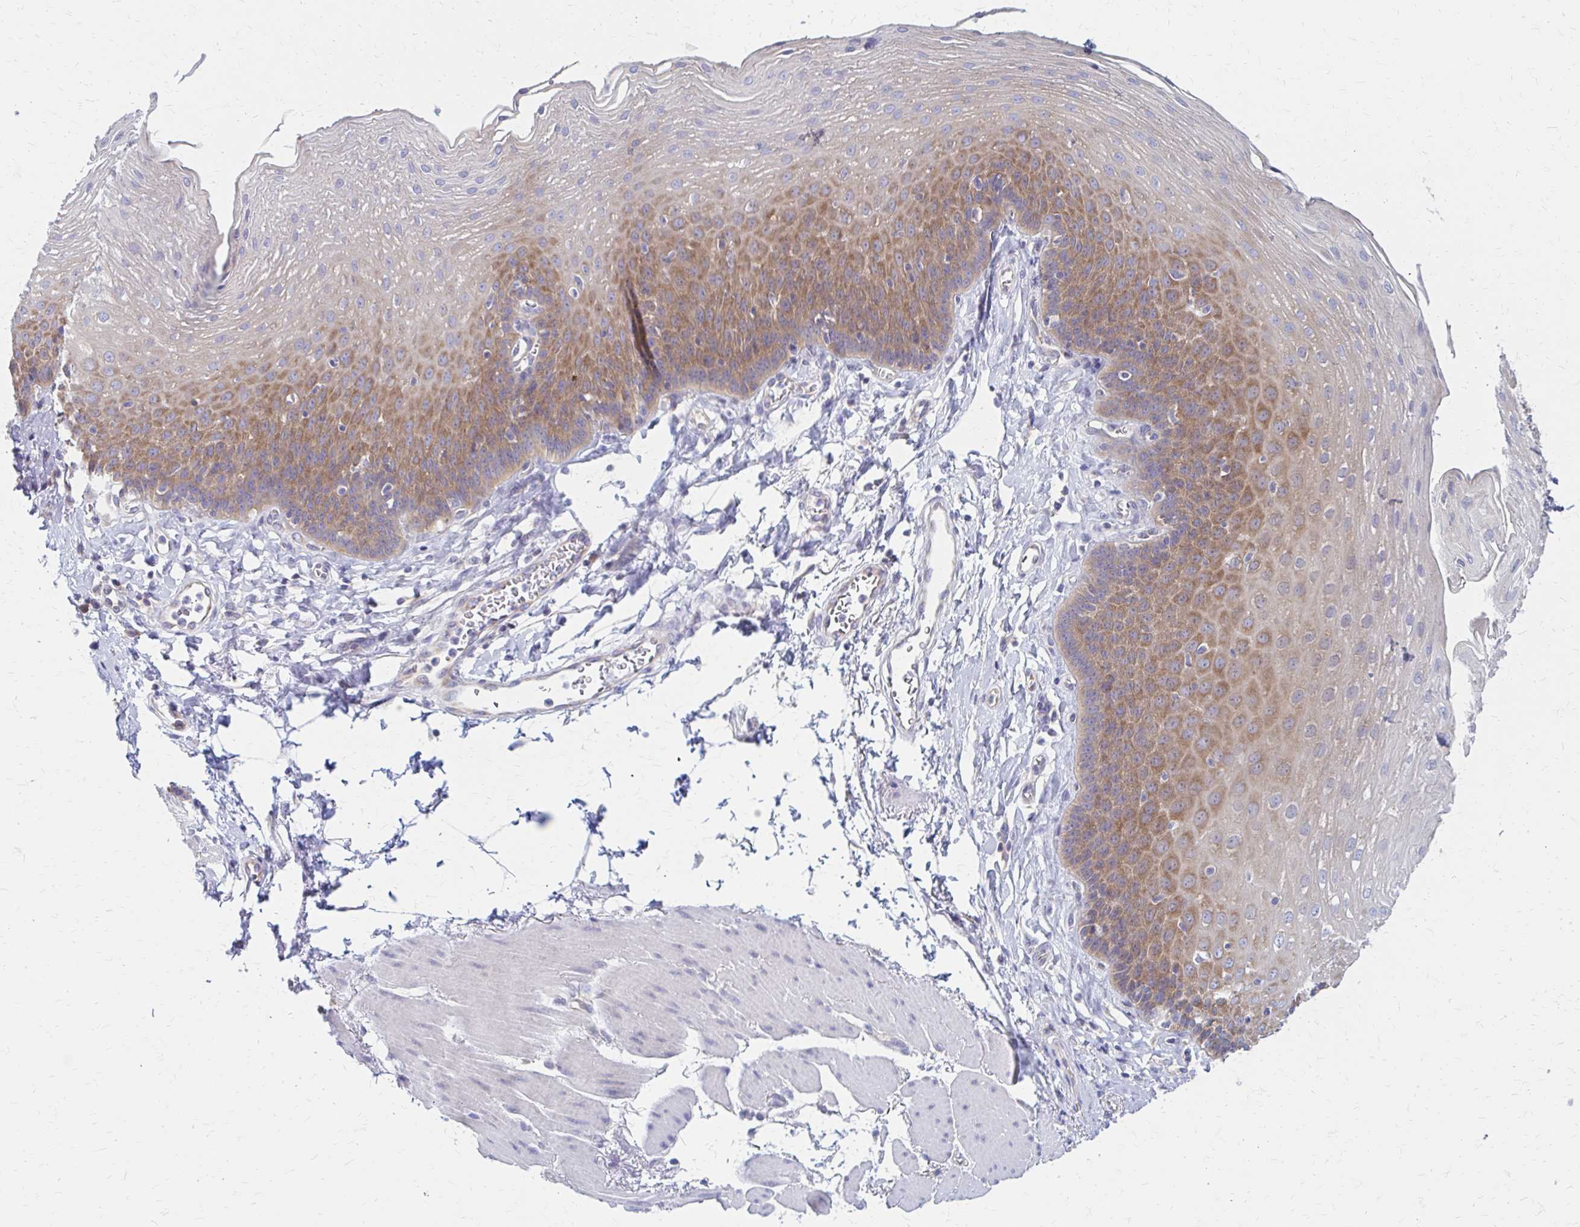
{"staining": {"intensity": "moderate", "quantity": "25%-75%", "location": "cytoplasmic/membranous"}, "tissue": "esophagus", "cell_type": "Squamous epithelial cells", "image_type": "normal", "snomed": [{"axis": "morphology", "description": "Normal tissue, NOS"}, {"axis": "topography", "description": "Esophagus"}], "caption": "Squamous epithelial cells display moderate cytoplasmic/membranous expression in approximately 25%-75% of cells in benign esophagus.", "gene": "RPL27A", "patient": {"sex": "female", "age": 81}}